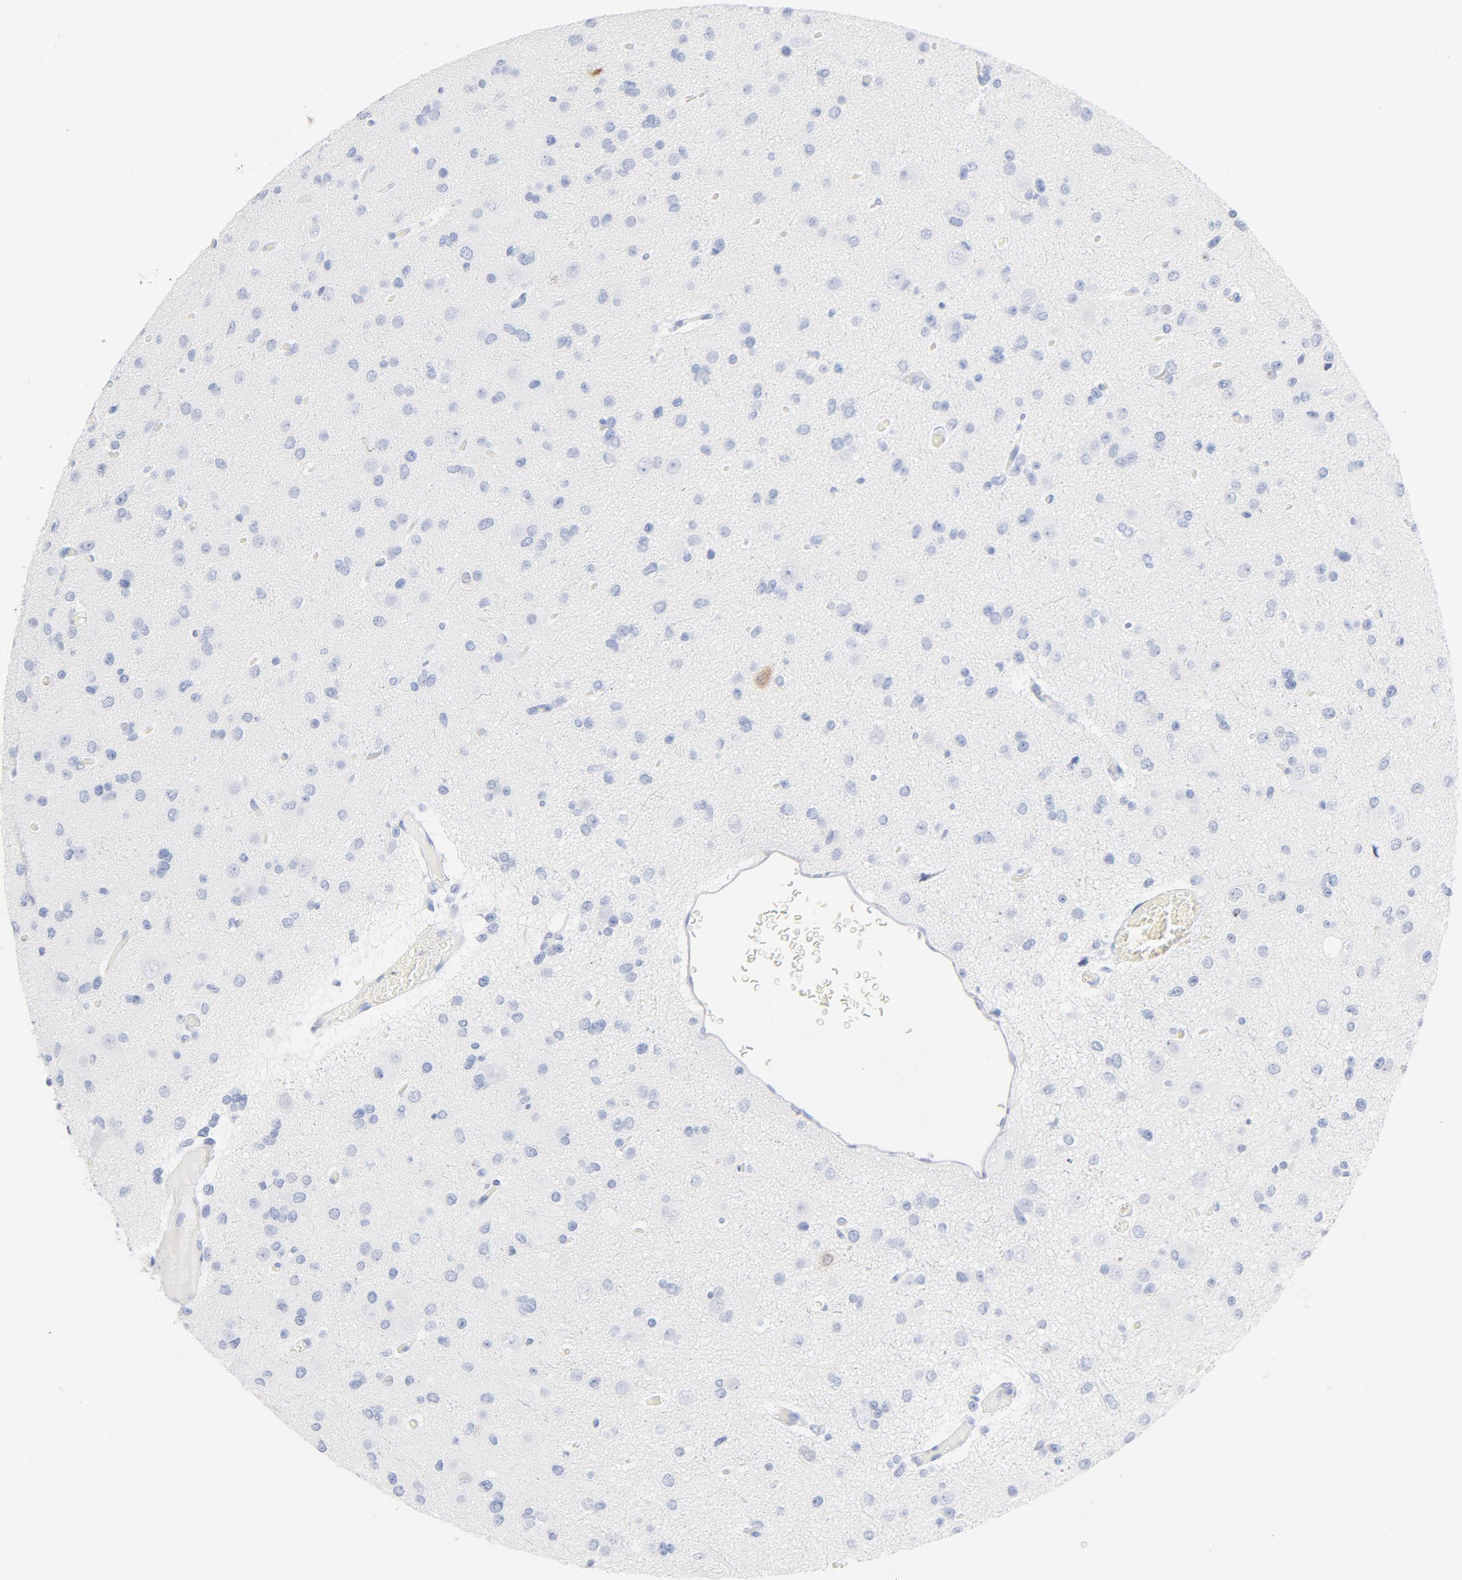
{"staining": {"intensity": "weak", "quantity": "<25%", "location": "nuclear"}, "tissue": "glioma", "cell_type": "Tumor cells", "image_type": "cancer", "snomed": [{"axis": "morphology", "description": "Glioma, malignant, Low grade"}, {"axis": "topography", "description": "Brain"}], "caption": "The histopathology image demonstrates no significant positivity in tumor cells of malignant glioma (low-grade).", "gene": "CDC20", "patient": {"sex": "male", "age": 42}}